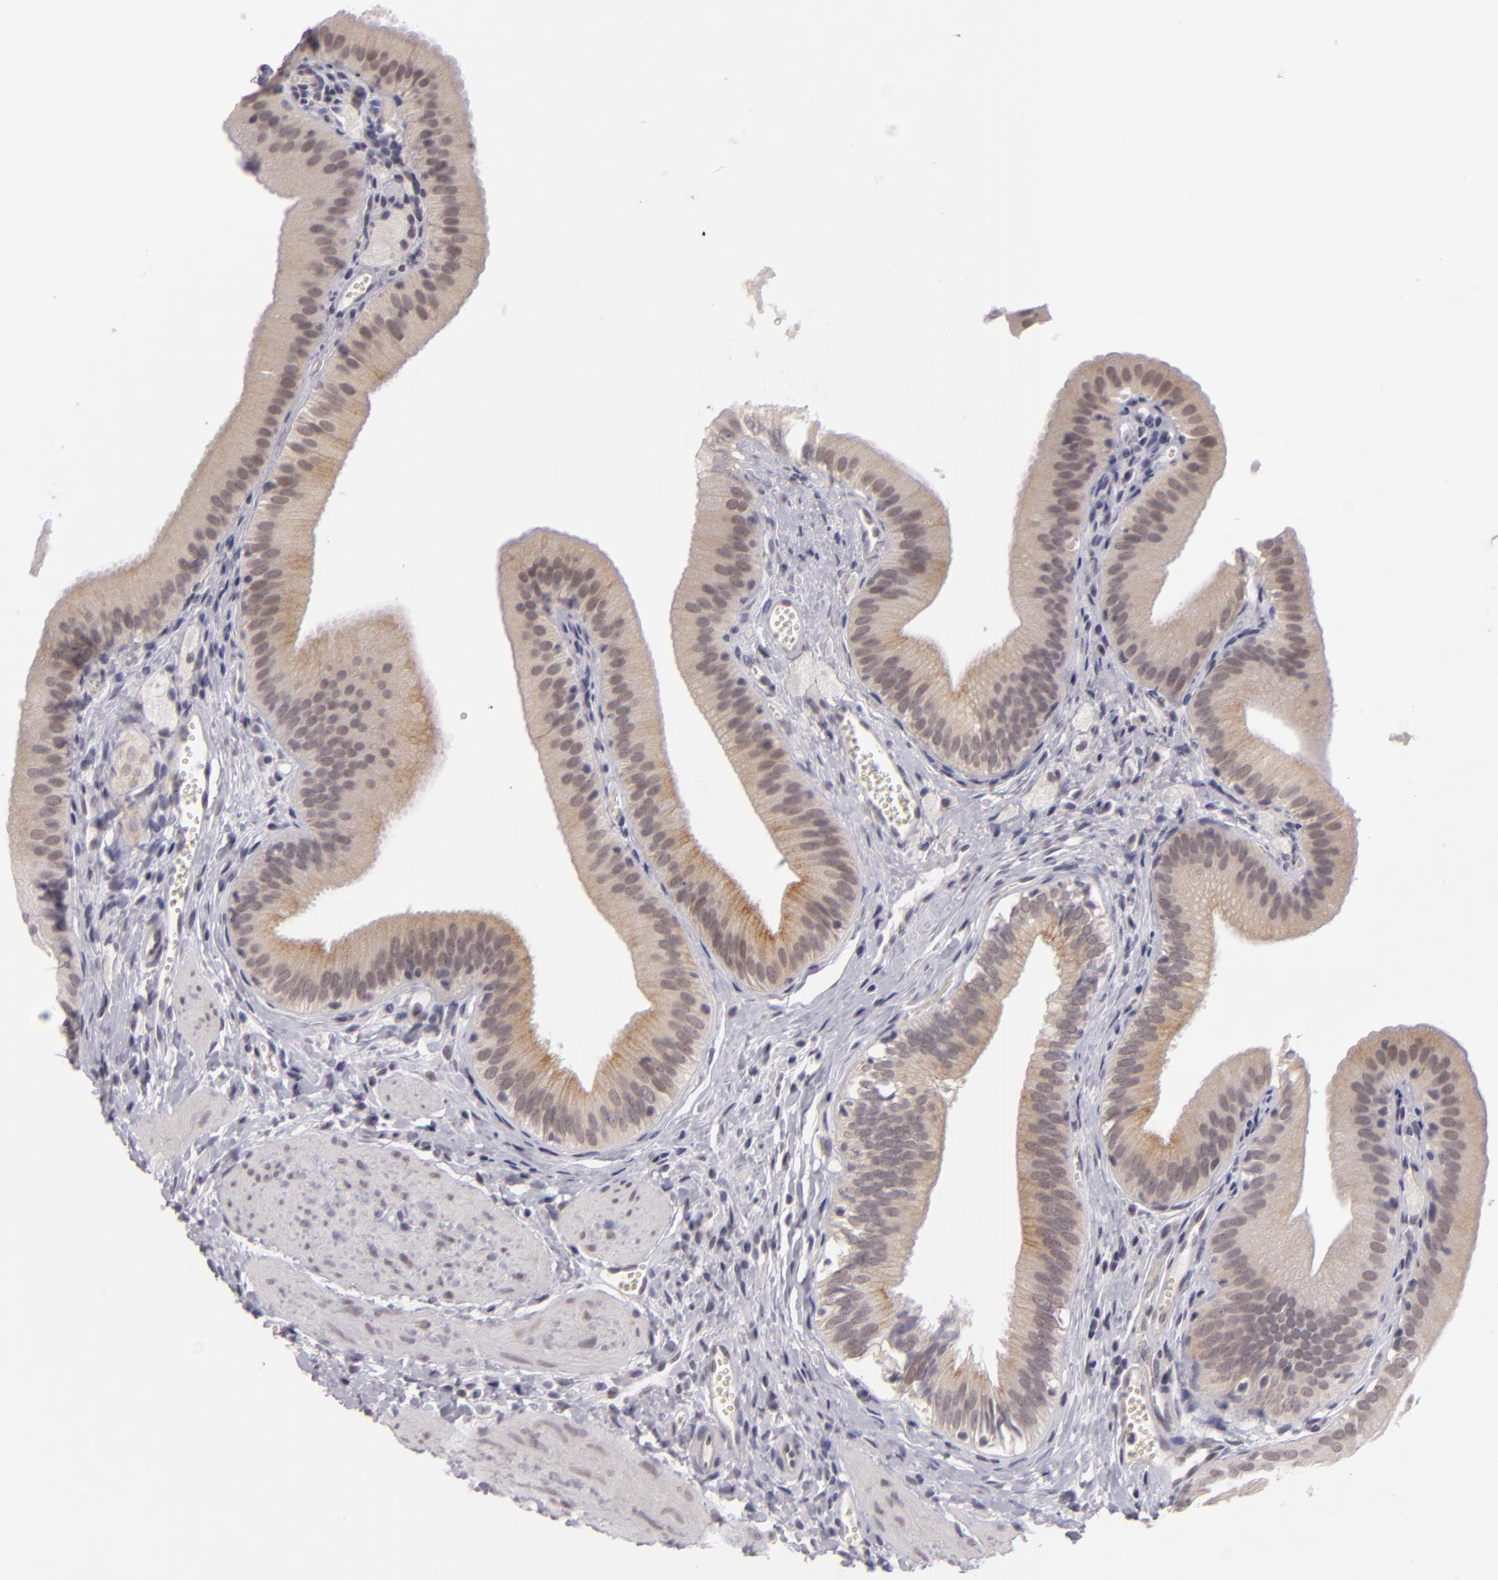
{"staining": {"intensity": "weak", "quantity": ">75%", "location": "cytoplasmic/membranous"}, "tissue": "gallbladder", "cell_type": "Glandular cells", "image_type": "normal", "snomed": [{"axis": "morphology", "description": "Normal tissue, NOS"}, {"axis": "topography", "description": "Gallbladder"}], "caption": "This histopathology image demonstrates normal gallbladder stained with immunohistochemistry to label a protein in brown. The cytoplasmic/membranous of glandular cells show weak positivity for the protein. Nuclei are counter-stained blue.", "gene": "ZNF205", "patient": {"sex": "female", "age": 24}}